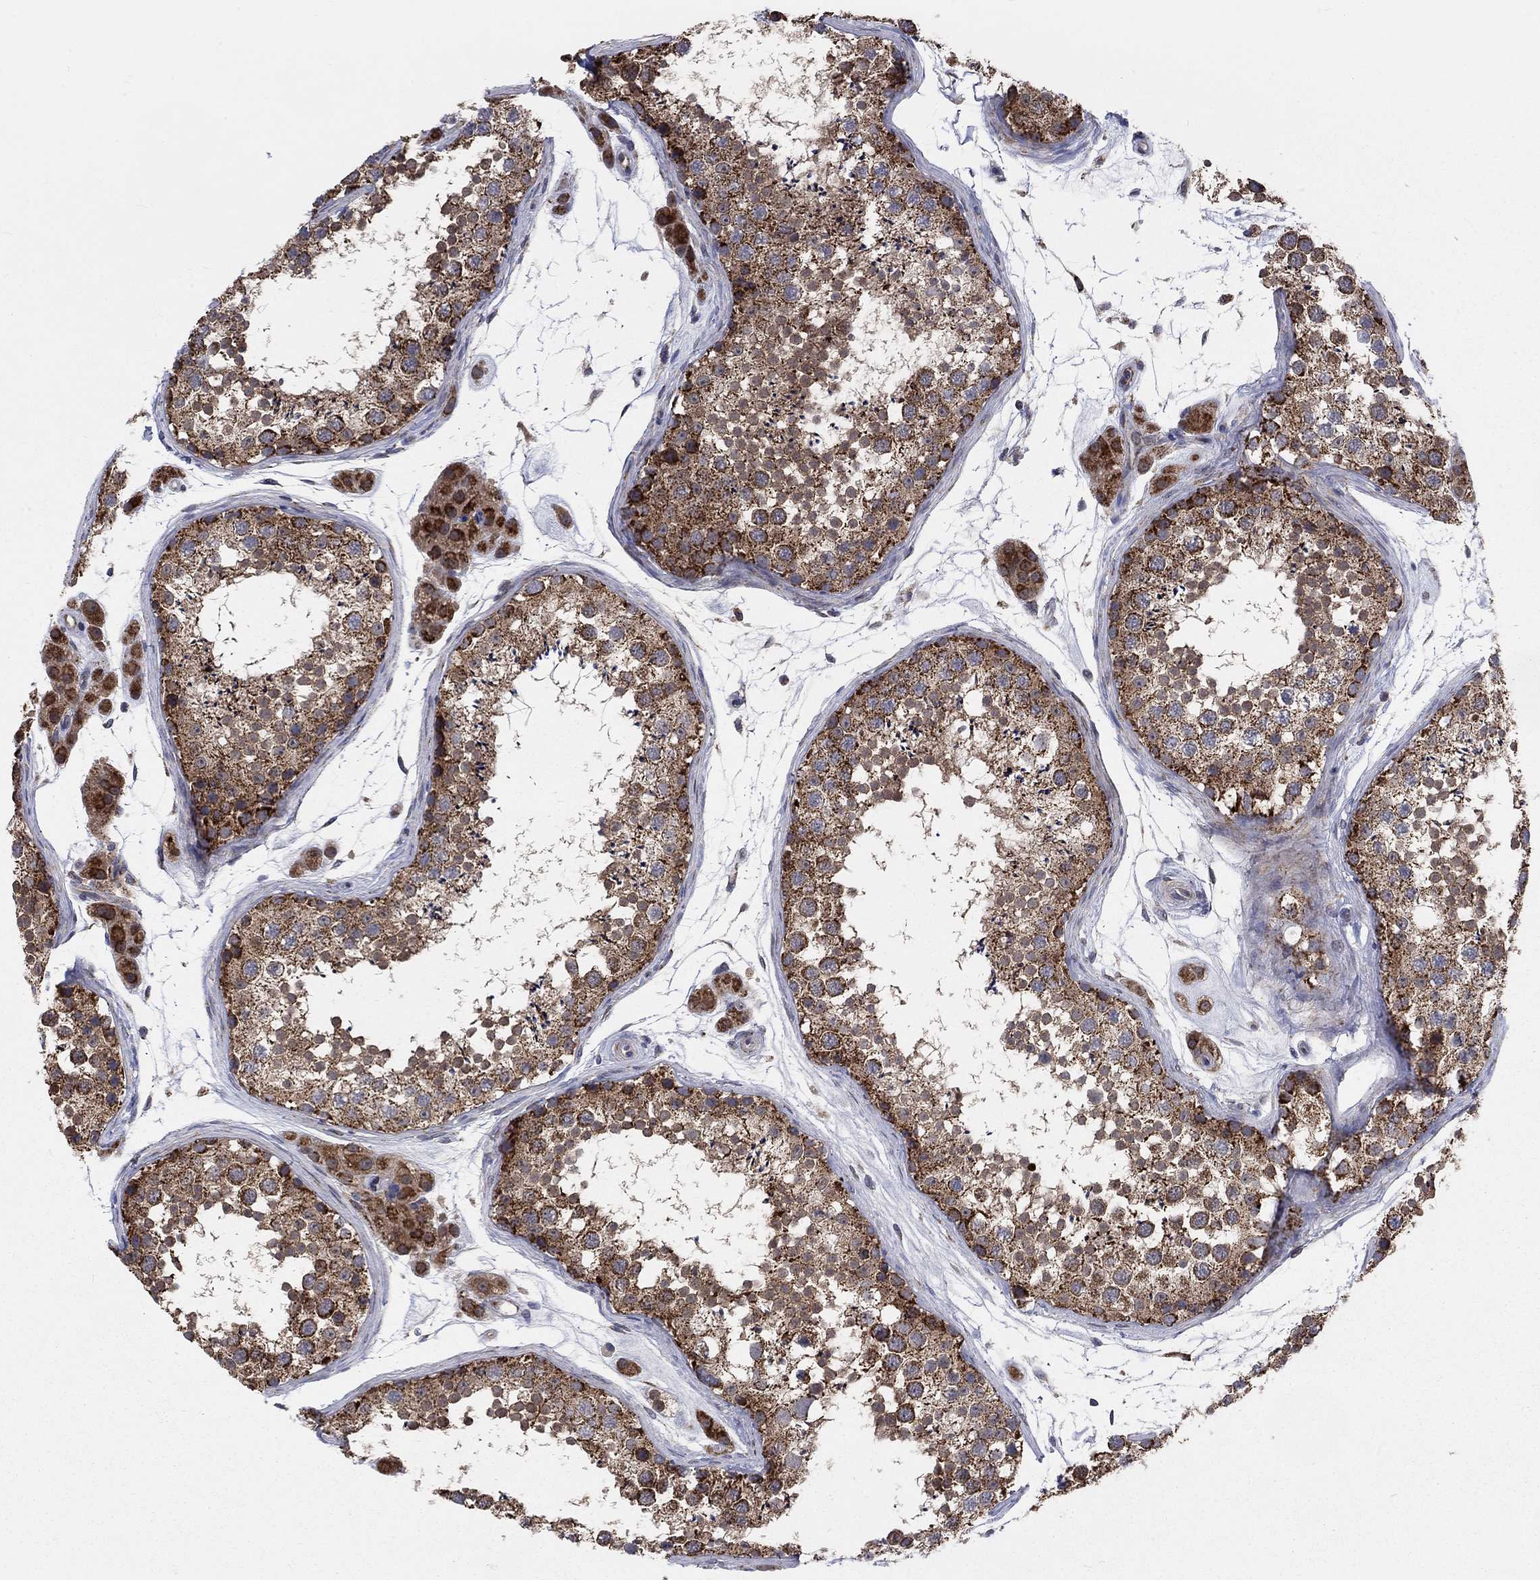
{"staining": {"intensity": "moderate", "quantity": ">75%", "location": "cytoplasmic/membranous"}, "tissue": "testis", "cell_type": "Cells in seminiferous ducts", "image_type": "normal", "snomed": [{"axis": "morphology", "description": "Normal tissue, NOS"}, {"axis": "topography", "description": "Testis"}], "caption": "Cells in seminiferous ducts exhibit medium levels of moderate cytoplasmic/membranous expression in about >75% of cells in benign testis.", "gene": "NME7", "patient": {"sex": "male", "age": 41}}